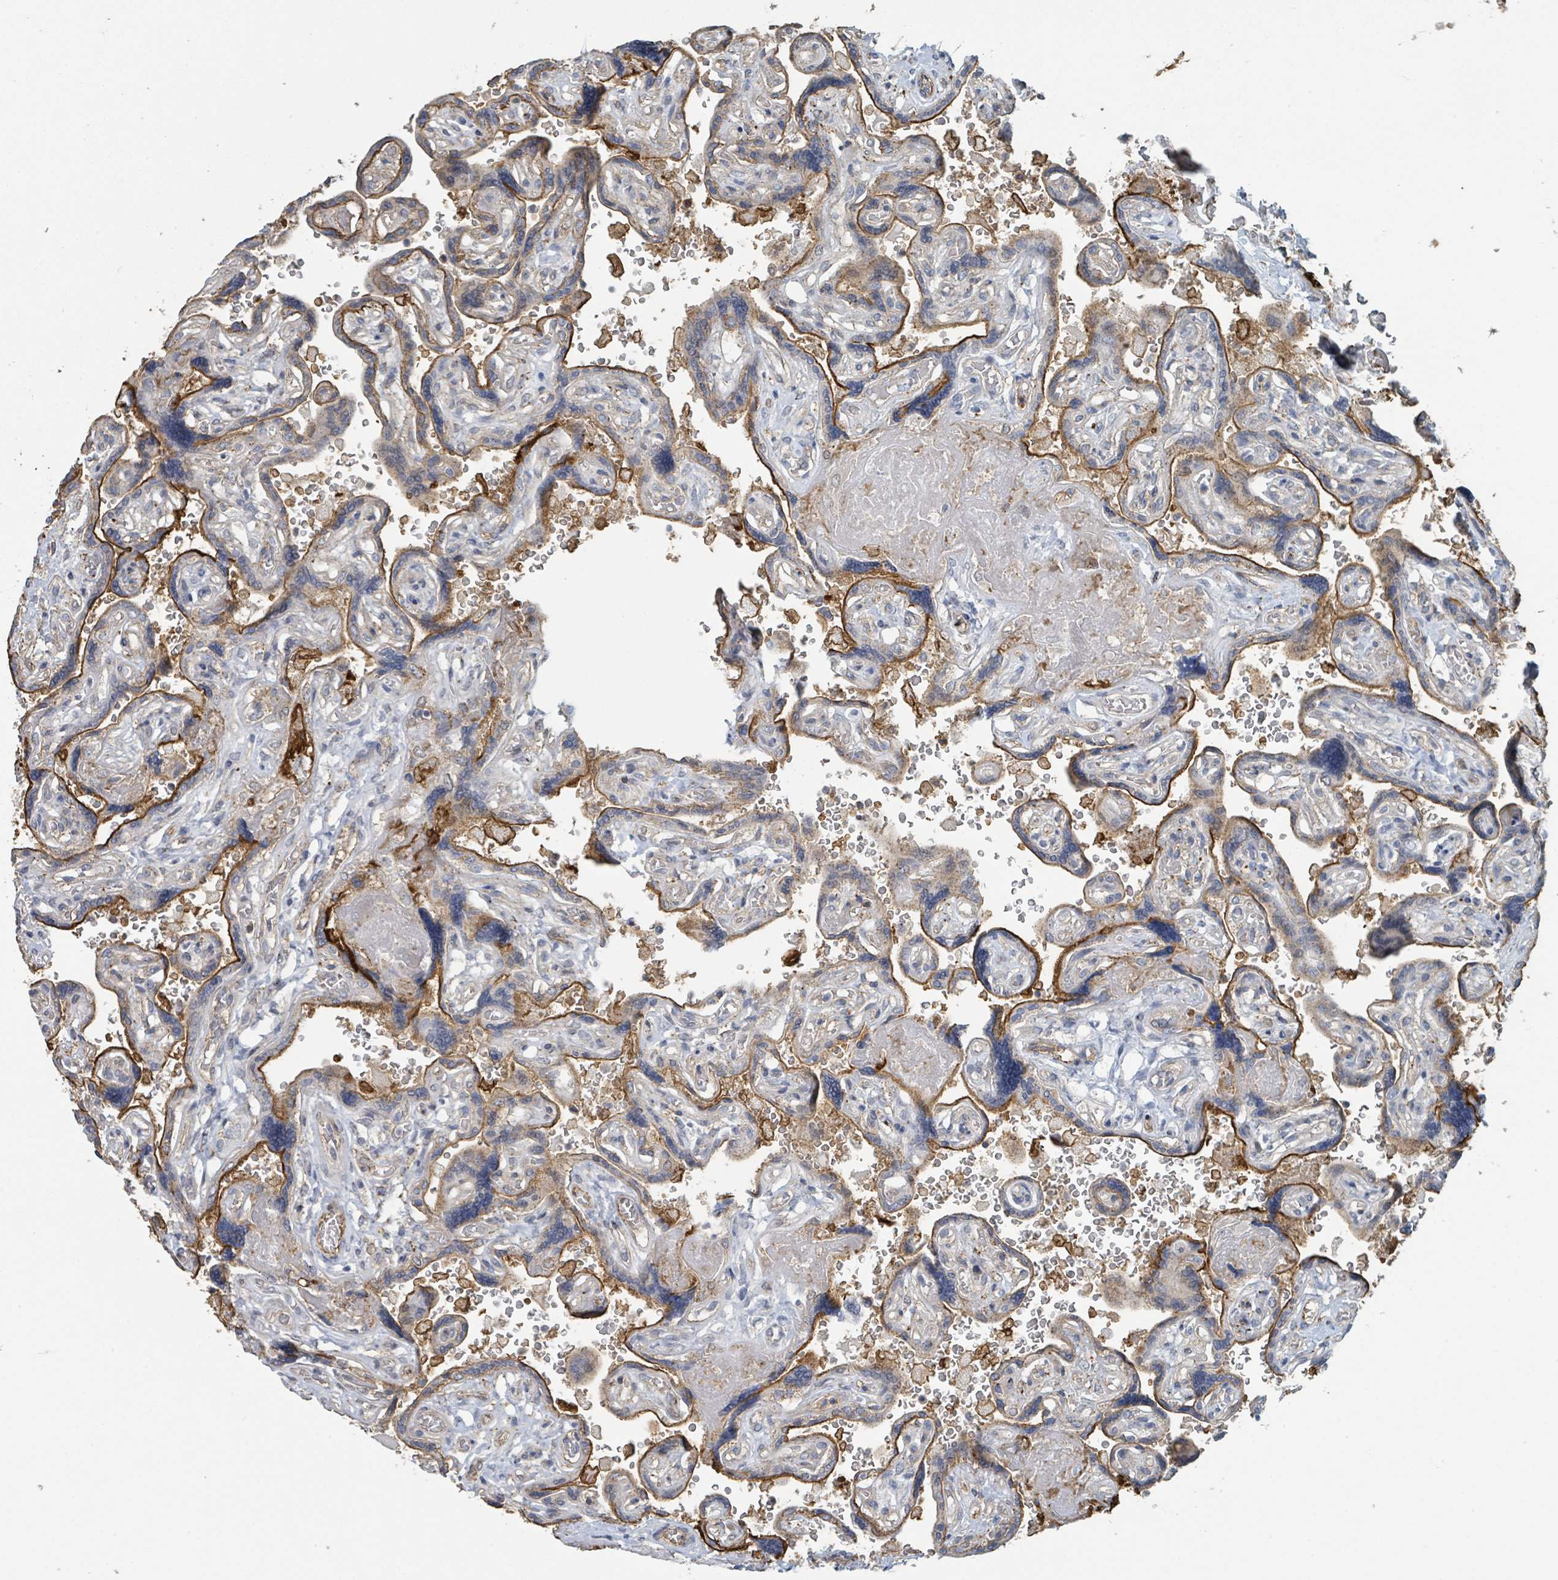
{"staining": {"intensity": "strong", "quantity": "25%-75%", "location": "cytoplasmic/membranous"}, "tissue": "placenta", "cell_type": "Trophoblastic cells", "image_type": "normal", "snomed": [{"axis": "morphology", "description": "Normal tissue, NOS"}, {"axis": "topography", "description": "Placenta"}], "caption": "High-magnification brightfield microscopy of unremarkable placenta stained with DAB (brown) and counterstained with hematoxylin (blue). trophoblastic cells exhibit strong cytoplasmic/membranous positivity is identified in about25%-75% of cells.", "gene": "LRRC42", "patient": {"sex": "female", "age": 32}}